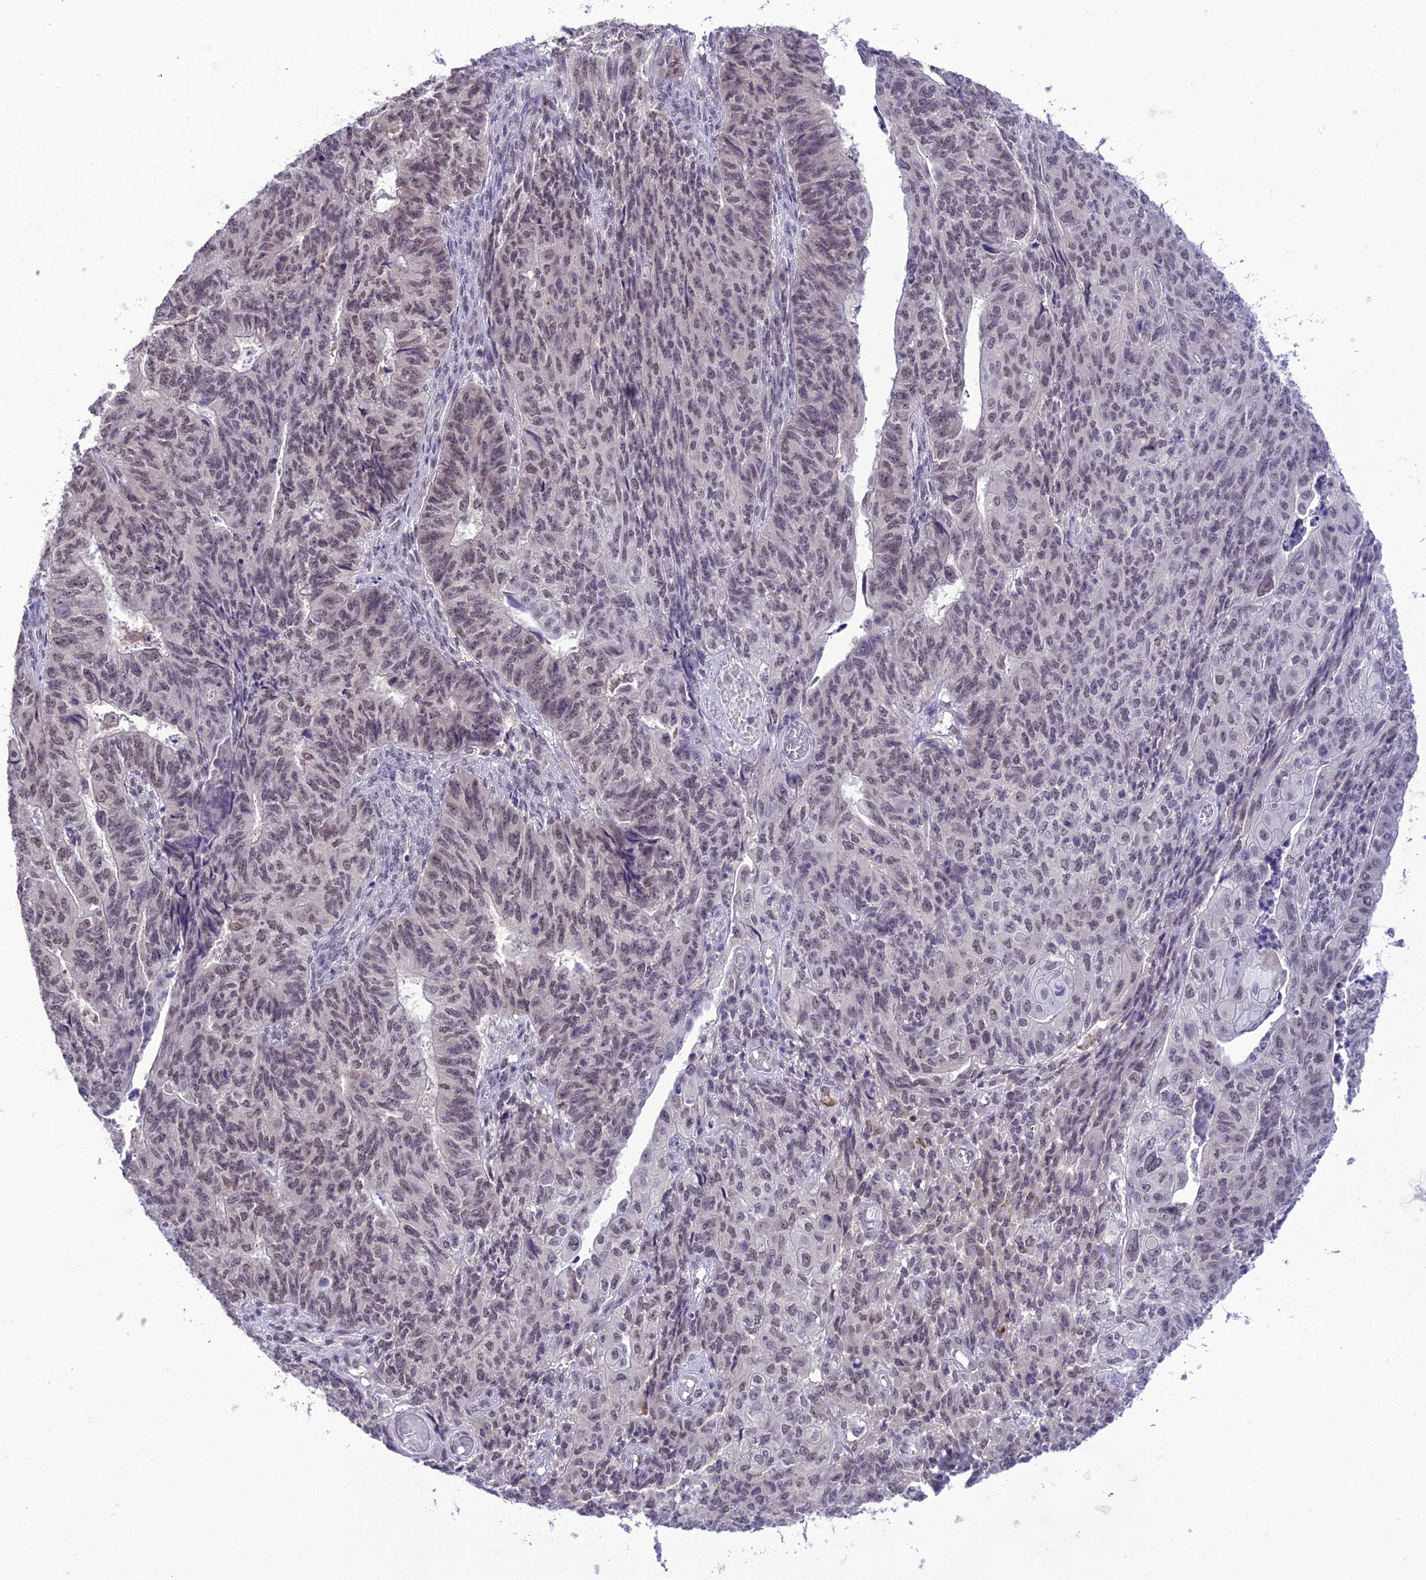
{"staining": {"intensity": "weak", "quantity": "25%-75%", "location": "nuclear"}, "tissue": "endometrial cancer", "cell_type": "Tumor cells", "image_type": "cancer", "snomed": [{"axis": "morphology", "description": "Adenocarcinoma, NOS"}, {"axis": "topography", "description": "Endometrium"}], "caption": "A histopathology image of human endometrial cancer (adenocarcinoma) stained for a protein shows weak nuclear brown staining in tumor cells. (DAB (3,3'-diaminobenzidine) = brown stain, brightfield microscopy at high magnification).", "gene": "SH3RF3", "patient": {"sex": "female", "age": 32}}